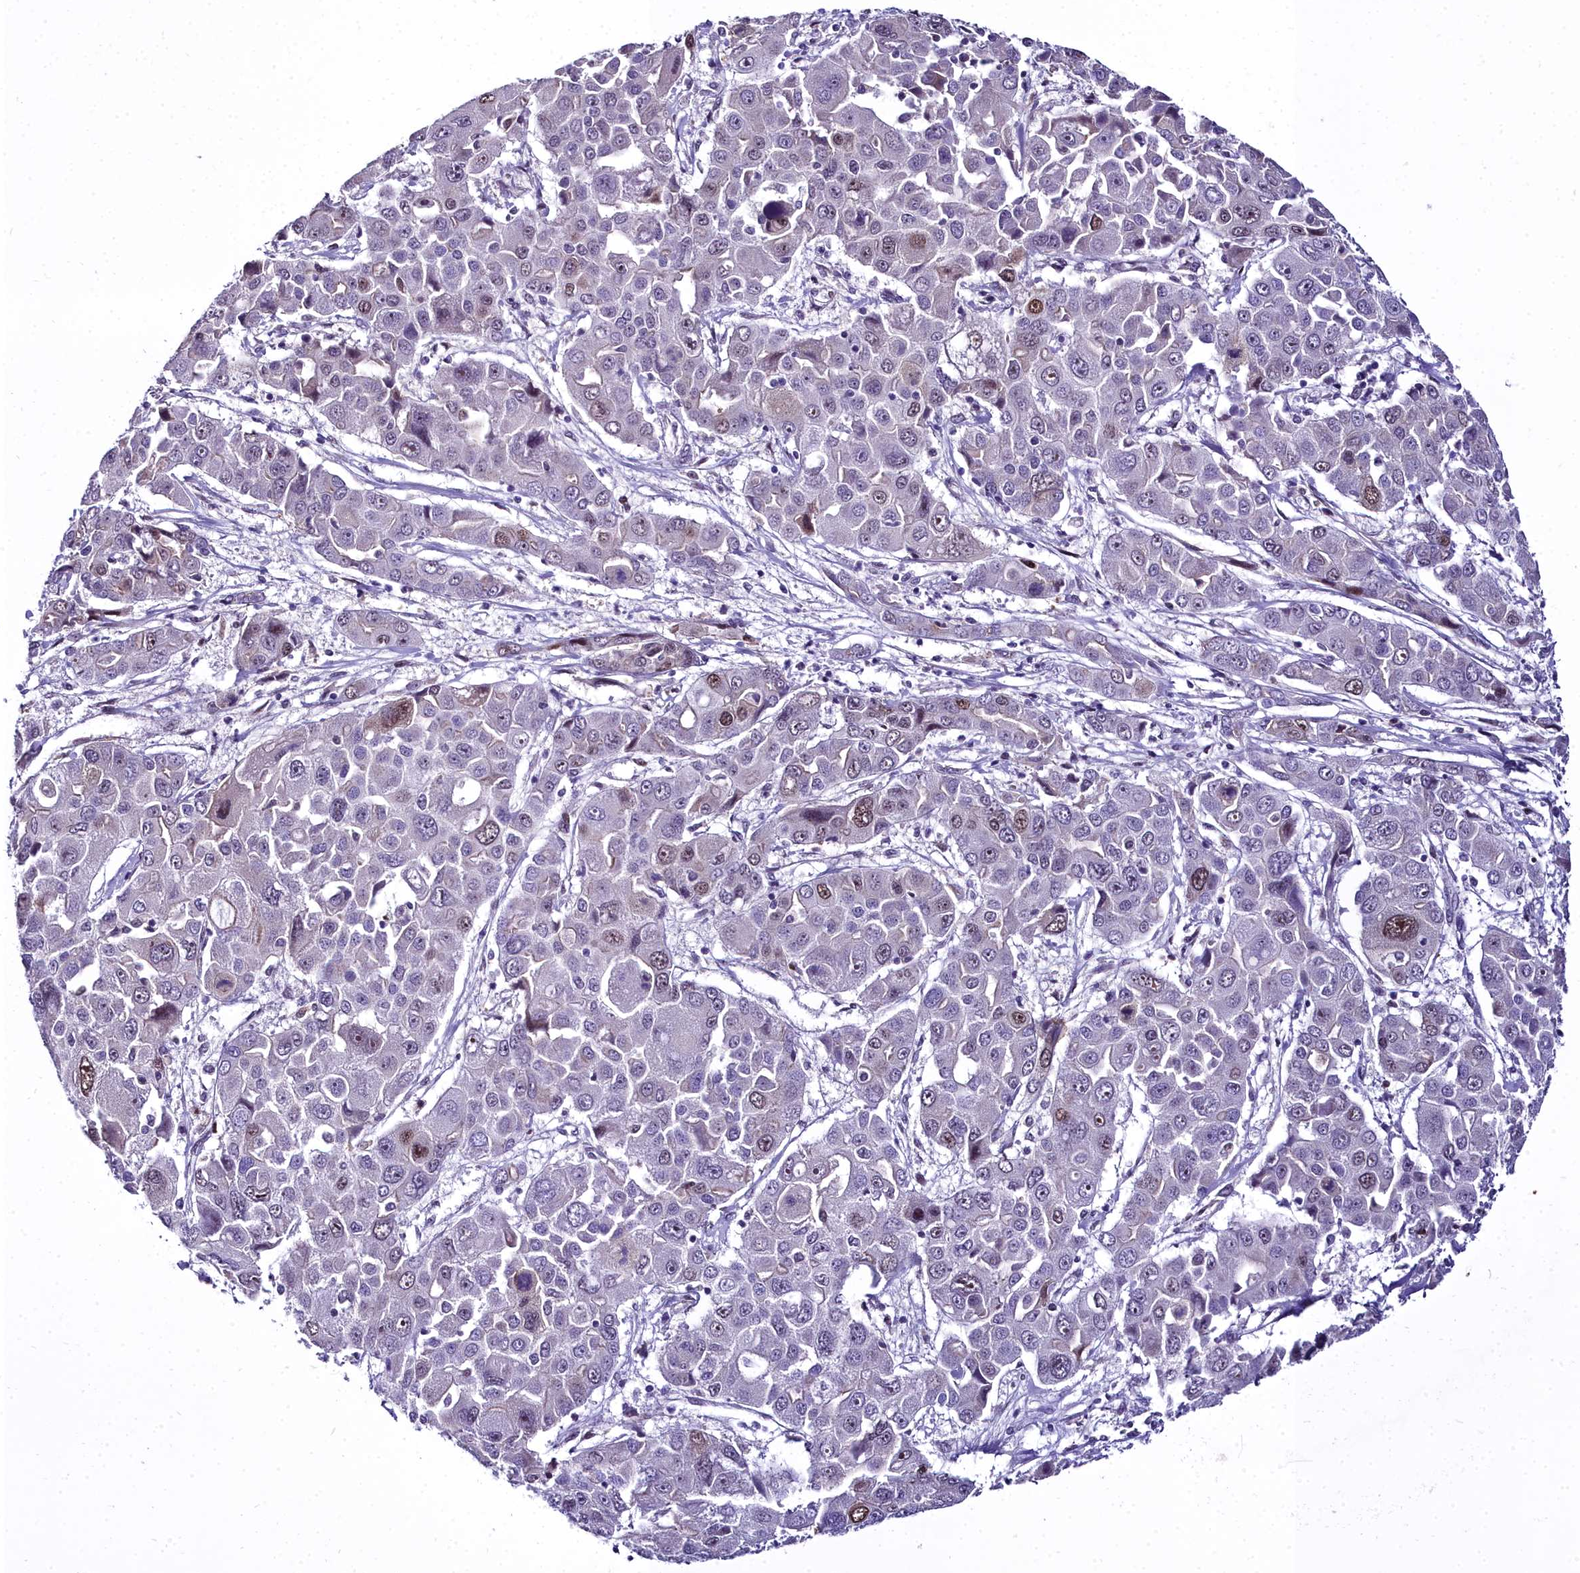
{"staining": {"intensity": "moderate", "quantity": "<25%", "location": "nuclear"}, "tissue": "liver cancer", "cell_type": "Tumor cells", "image_type": "cancer", "snomed": [{"axis": "morphology", "description": "Cholangiocarcinoma"}, {"axis": "topography", "description": "Liver"}], "caption": "IHC of liver cancer reveals low levels of moderate nuclear expression in about <25% of tumor cells.", "gene": "TRIML2", "patient": {"sex": "male", "age": 67}}